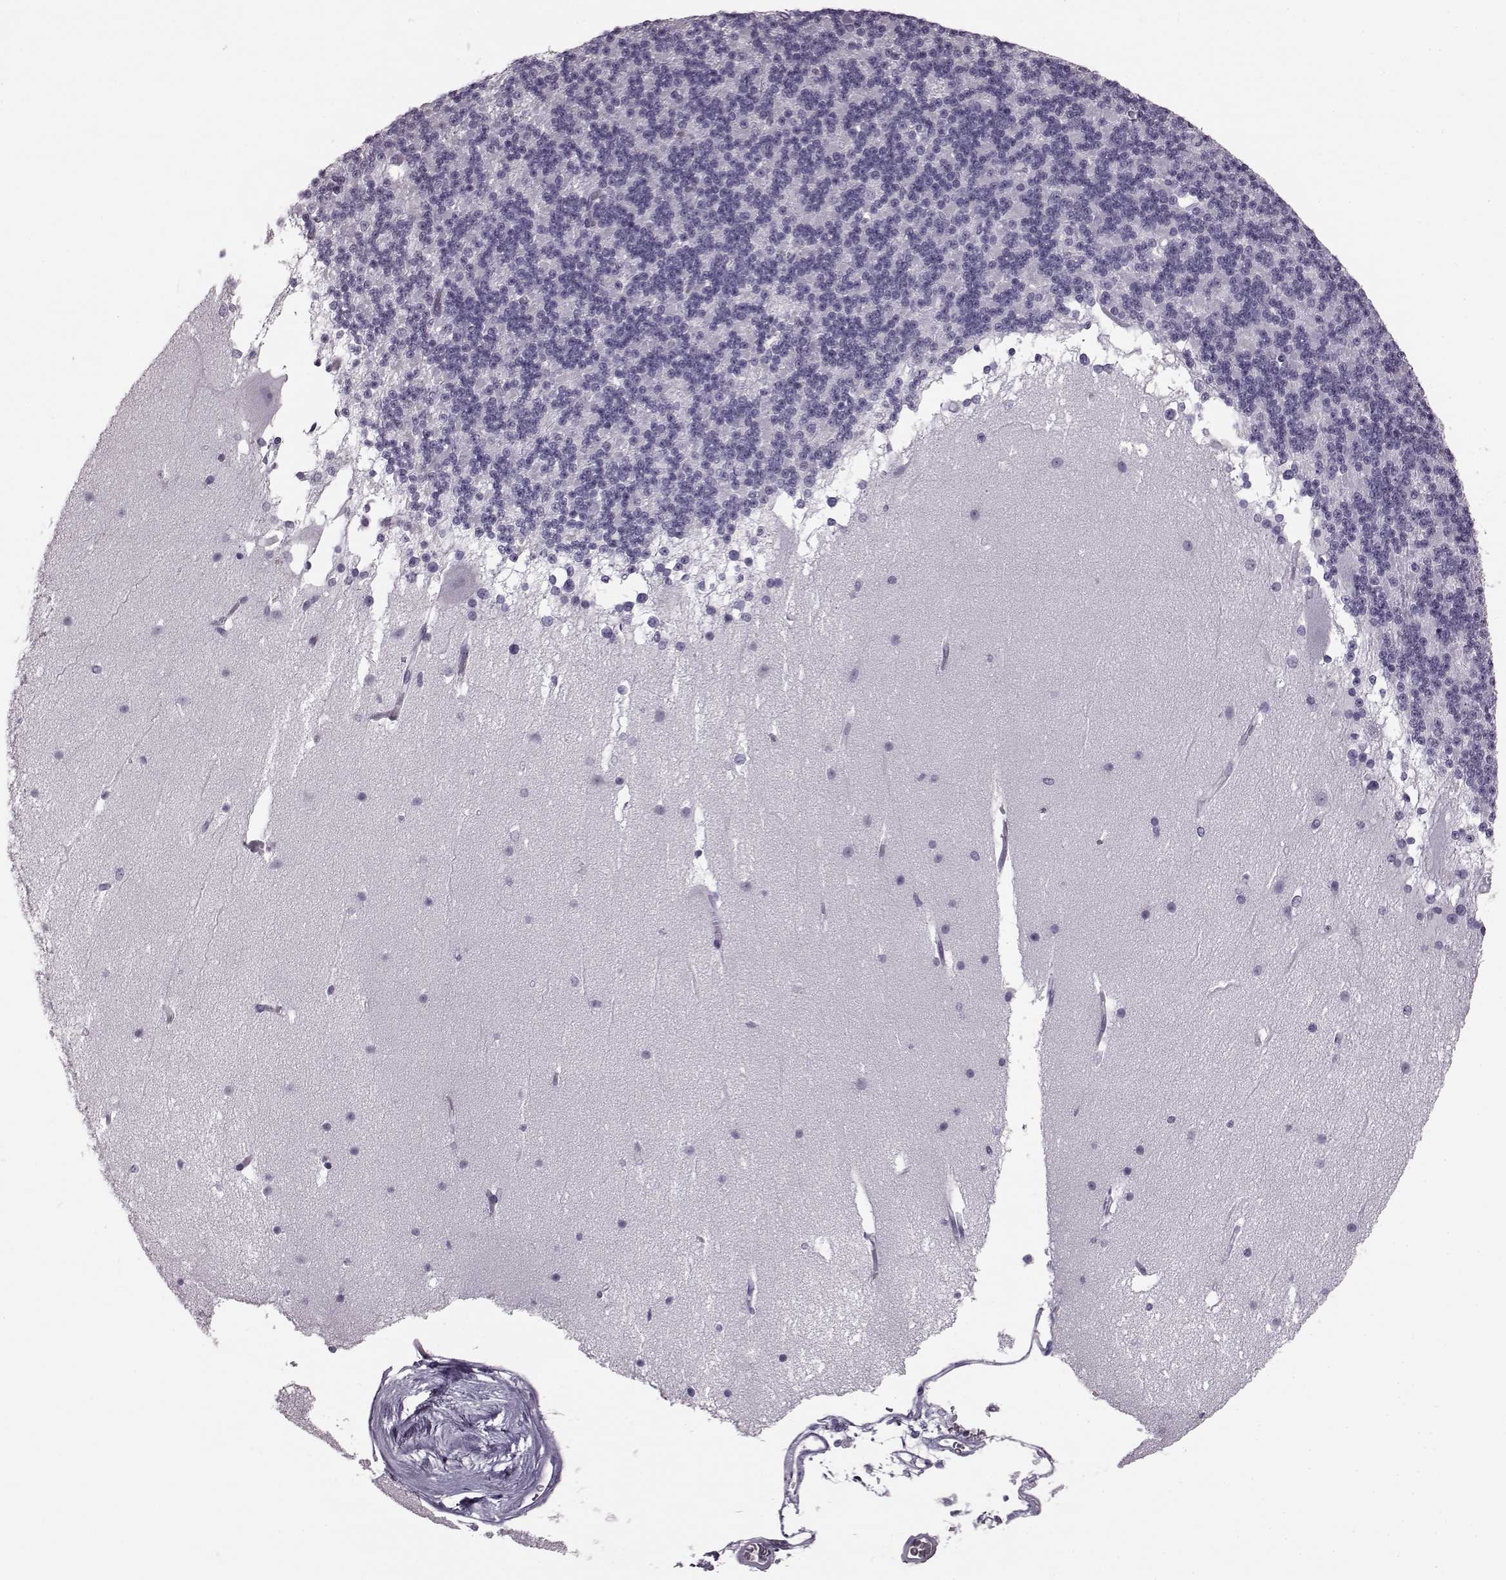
{"staining": {"intensity": "negative", "quantity": "none", "location": "none"}, "tissue": "cerebellum", "cell_type": "Cells in granular layer", "image_type": "normal", "snomed": [{"axis": "morphology", "description": "Normal tissue, NOS"}, {"axis": "topography", "description": "Cerebellum"}], "caption": "High power microscopy micrograph of an immunohistochemistry (IHC) photomicrograph of unremarkable cerebellum, revealing no significant positivity in cells in granular layer. (DAB IHC, high magnification).", "gene": "JSRP1", "patient": {"sex": "female", "age": 19}}